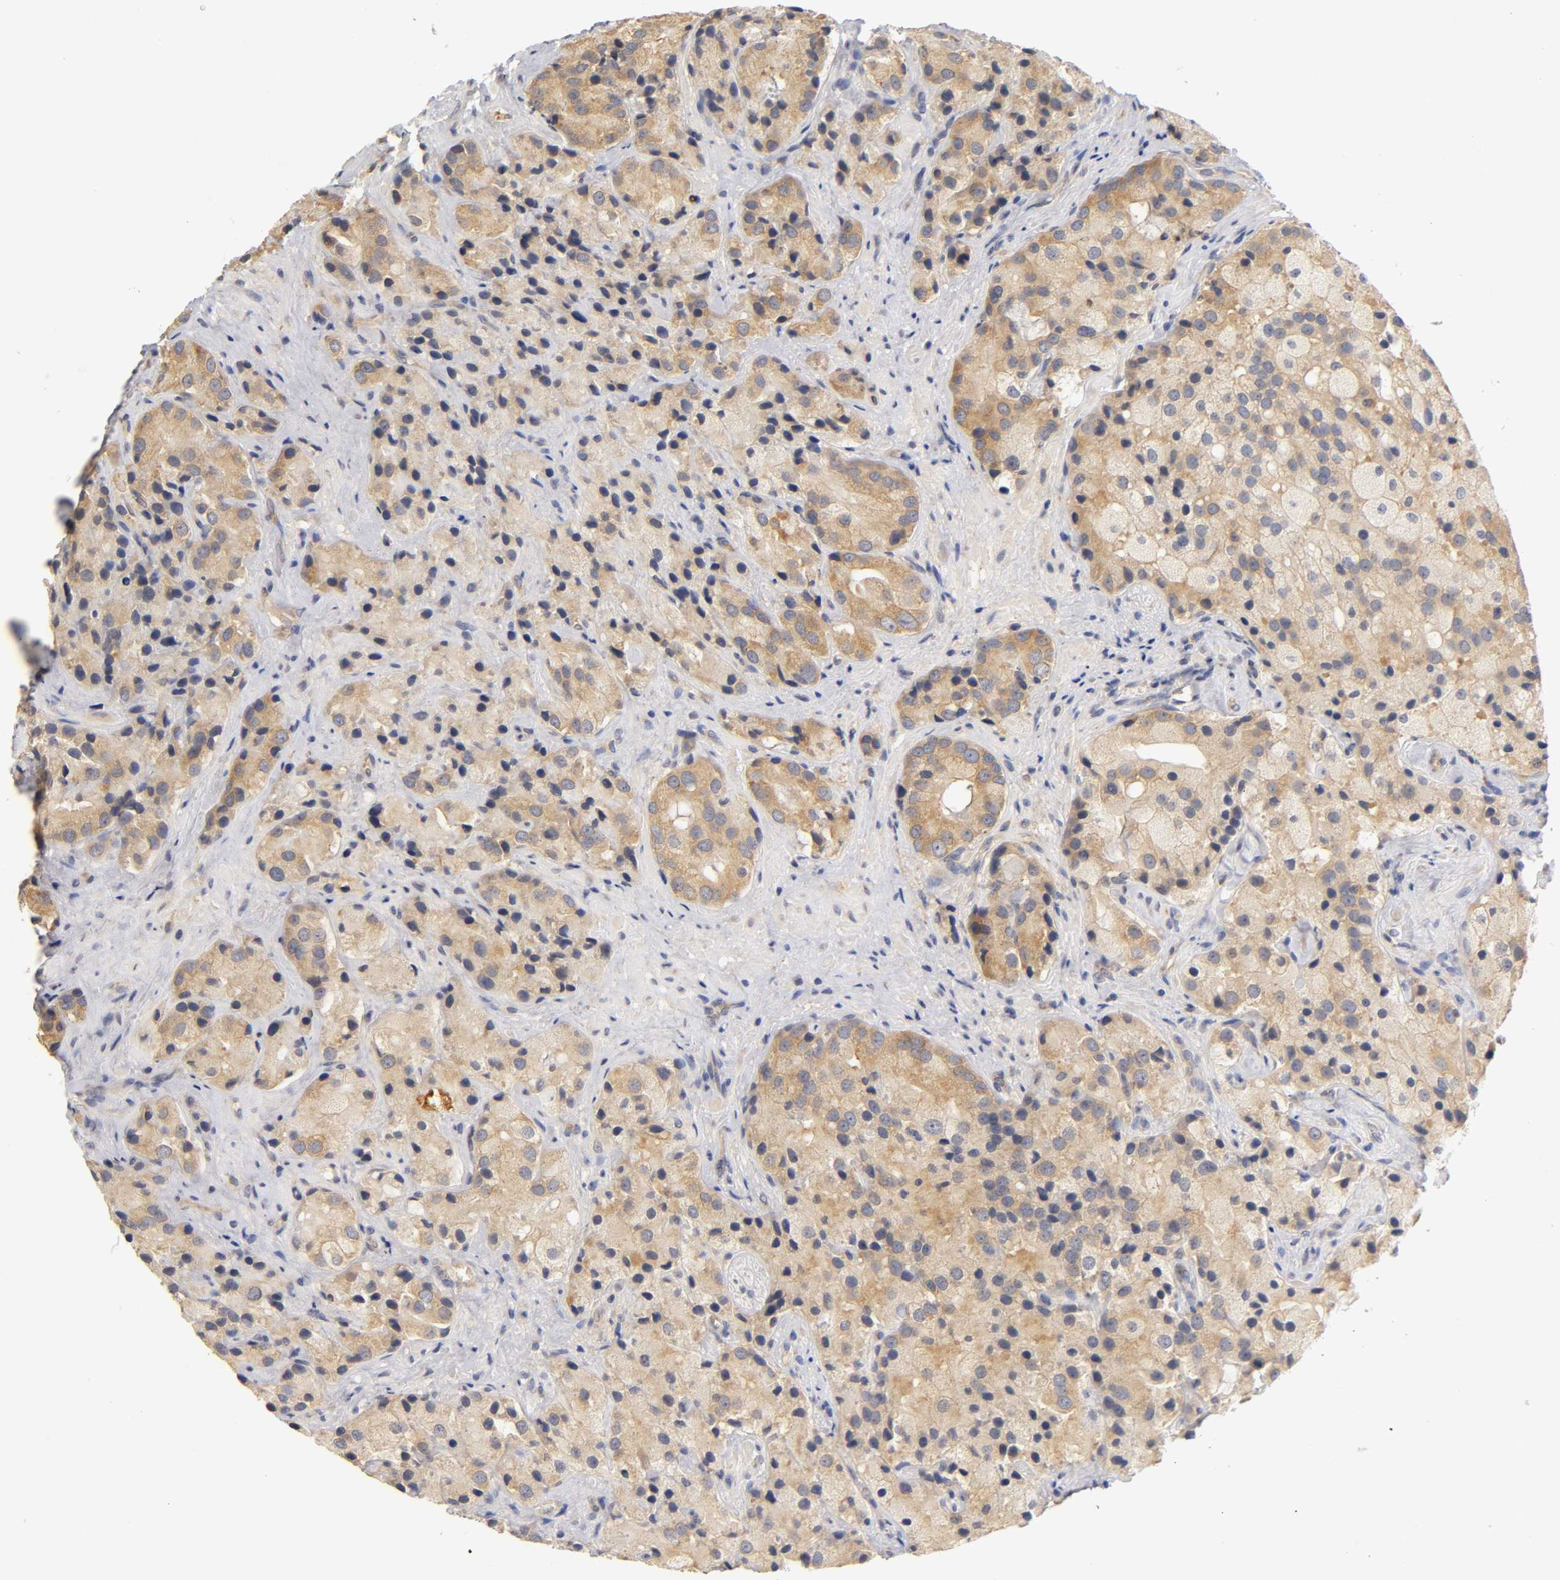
{"staining": {"intensity": "moderate", "quantity": ">75%", "location": "cytoplasmic/membranous"}, "tissue": "prostate cancer", "cell_type": "Tumor cells", "image_type": "cancer", "snomed": [{"axis": "morphology", "description": "Adenocarcinoma, High grade"}, {"axis": "topography", "description": "Prostate"}], "caption": "High-power microscopy captured an immunohistochemistry (IHC) micrograph of prostate cancer (high-grade adenocarcinoma), revealing moderate cytoplasmic/membranous staining in about >75% of tumor cells.", "gene": "RPS29", "patient": {"sex": "male", "age": 70}}